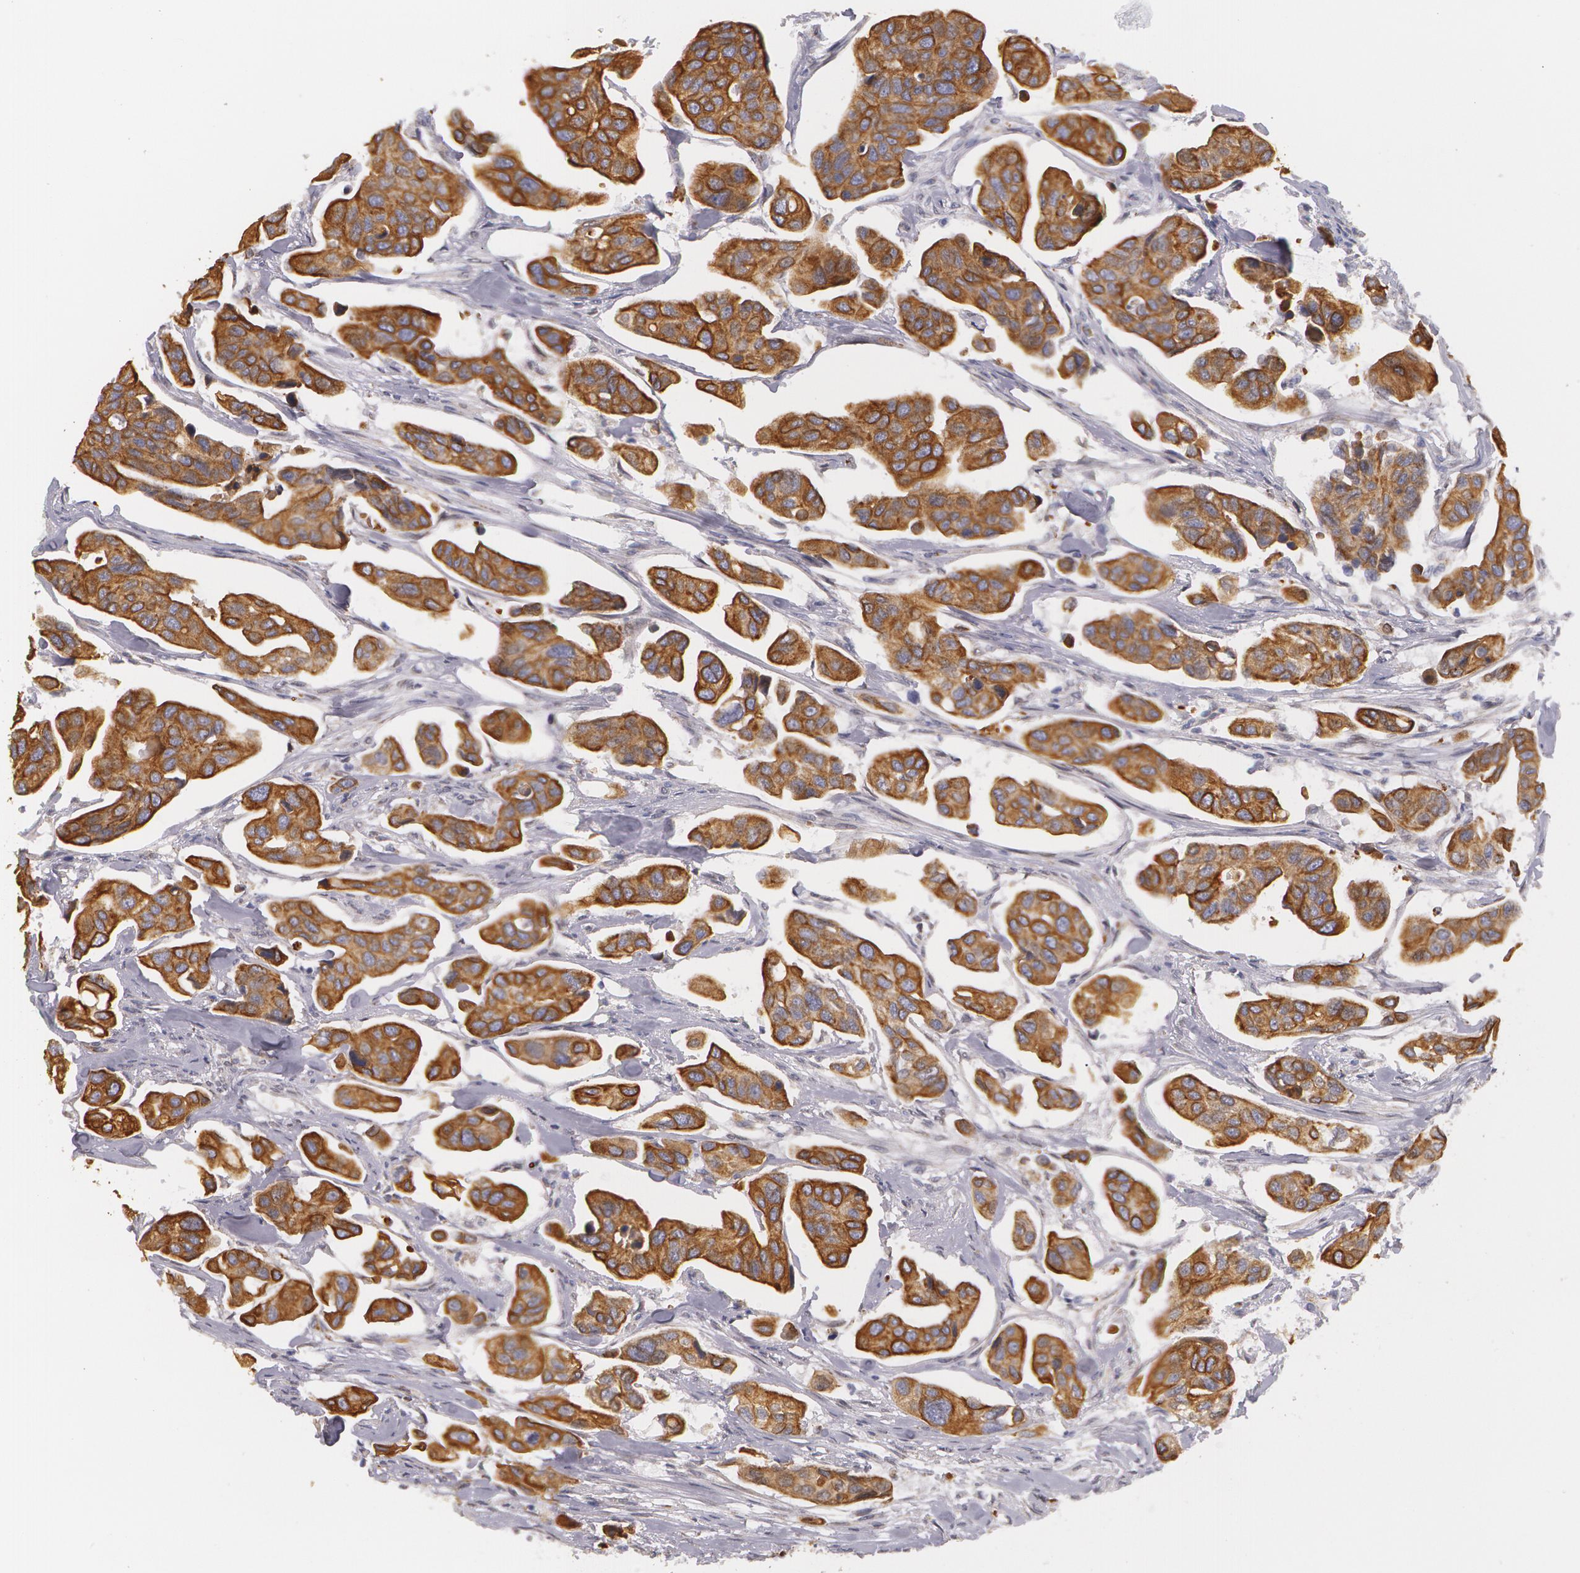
{"staining": {"intensity": "strong", "quantity": ">75%", "location": "cytoplasmic/membranous"}, "tissue": "urothelial cancer", "cell_type": "Tumor cells", "image_type": "cancer", "snomed": [{"axis": "morphology", "description": "Adenocarcinoma, NOS"}, {"axis": "topography", "description": "Urinary bladder"}], "caption": "A photomicrograph showing strong cytoplasmic/membranous expression in approximately >75% of tumor cells in urothelial cancer, as visualized by brown immunohistochemical staining.", "gene": "KRT18", "patient": {"sex": "male", "age": 61}}